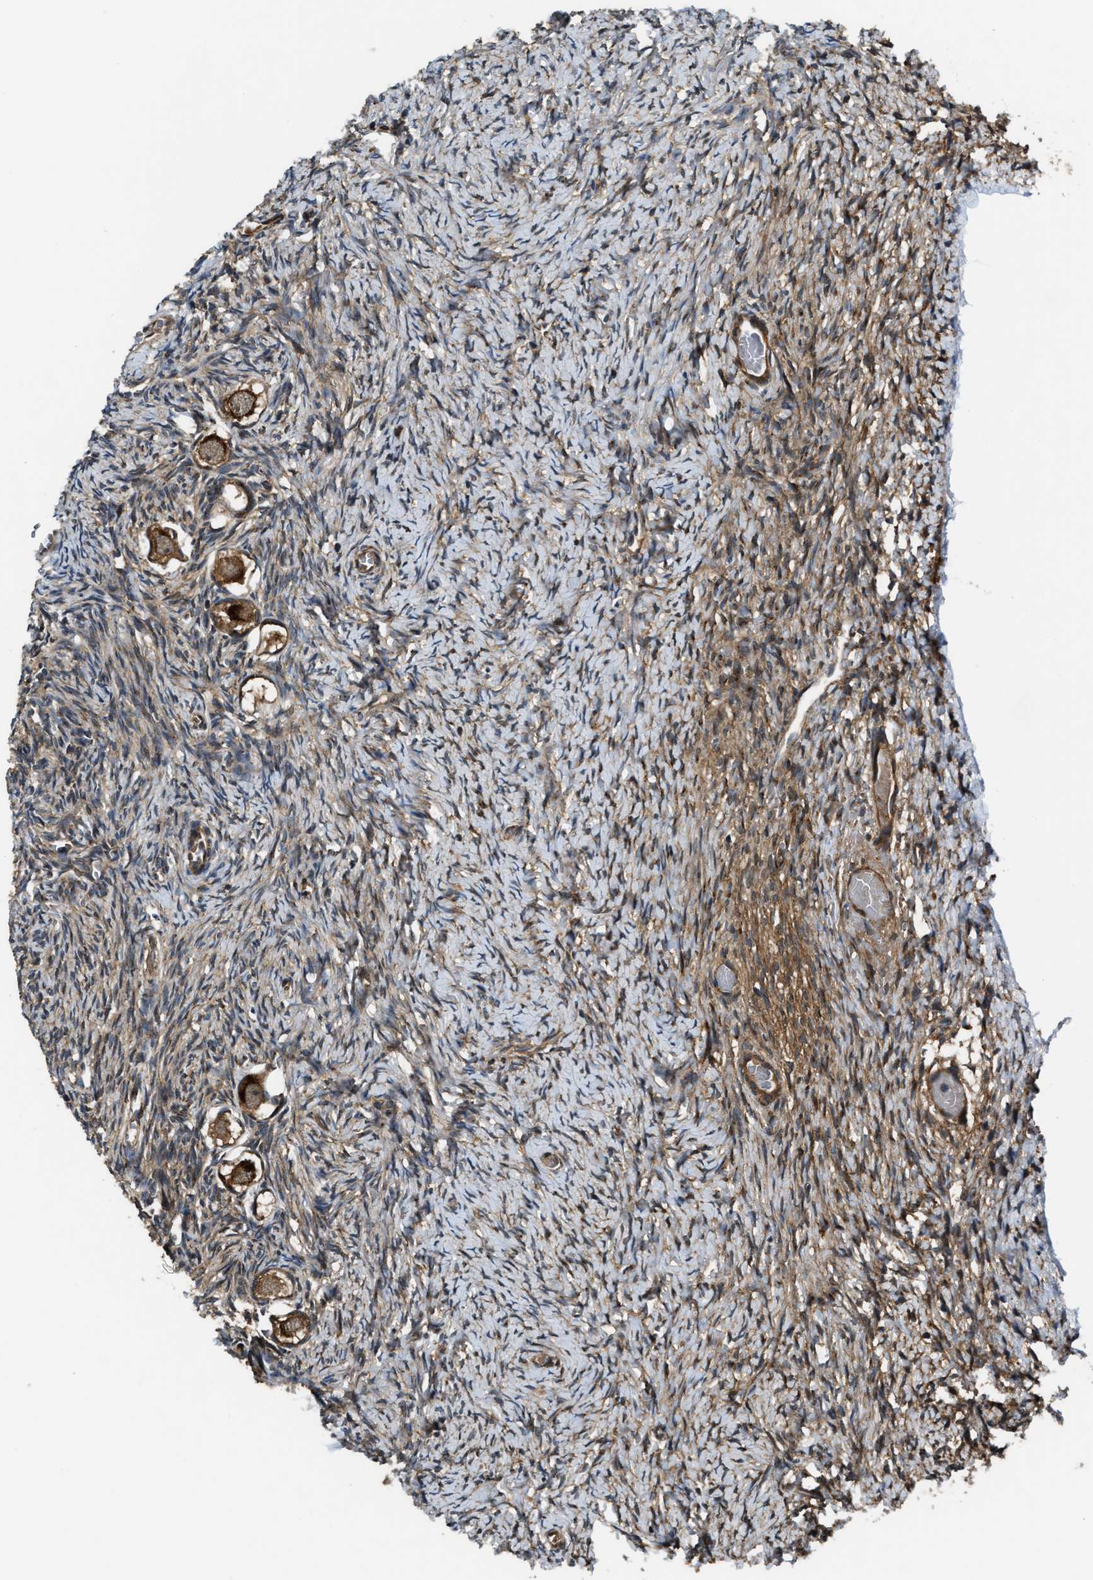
{"staining": {"intensity": "strong", "quantity": ">75%", "location": "cytoplasmic/membranous"}, "tissue": "ovary", "cell_type": "Follicle cells", "image_type": "normal", "snomed": [{"axis": "morphology", "description": "Normal tissue, NOS"}, {"axis": "topography", "description": "Ovary"}], "caption": "Follicle cells demonstrate high levels of strong cytoplasmic/membranous expression in about >75% of cells in unremarkable human ovary.", "gene": "PNPLA8", "patient": {"sex": "female", "age": 27}}